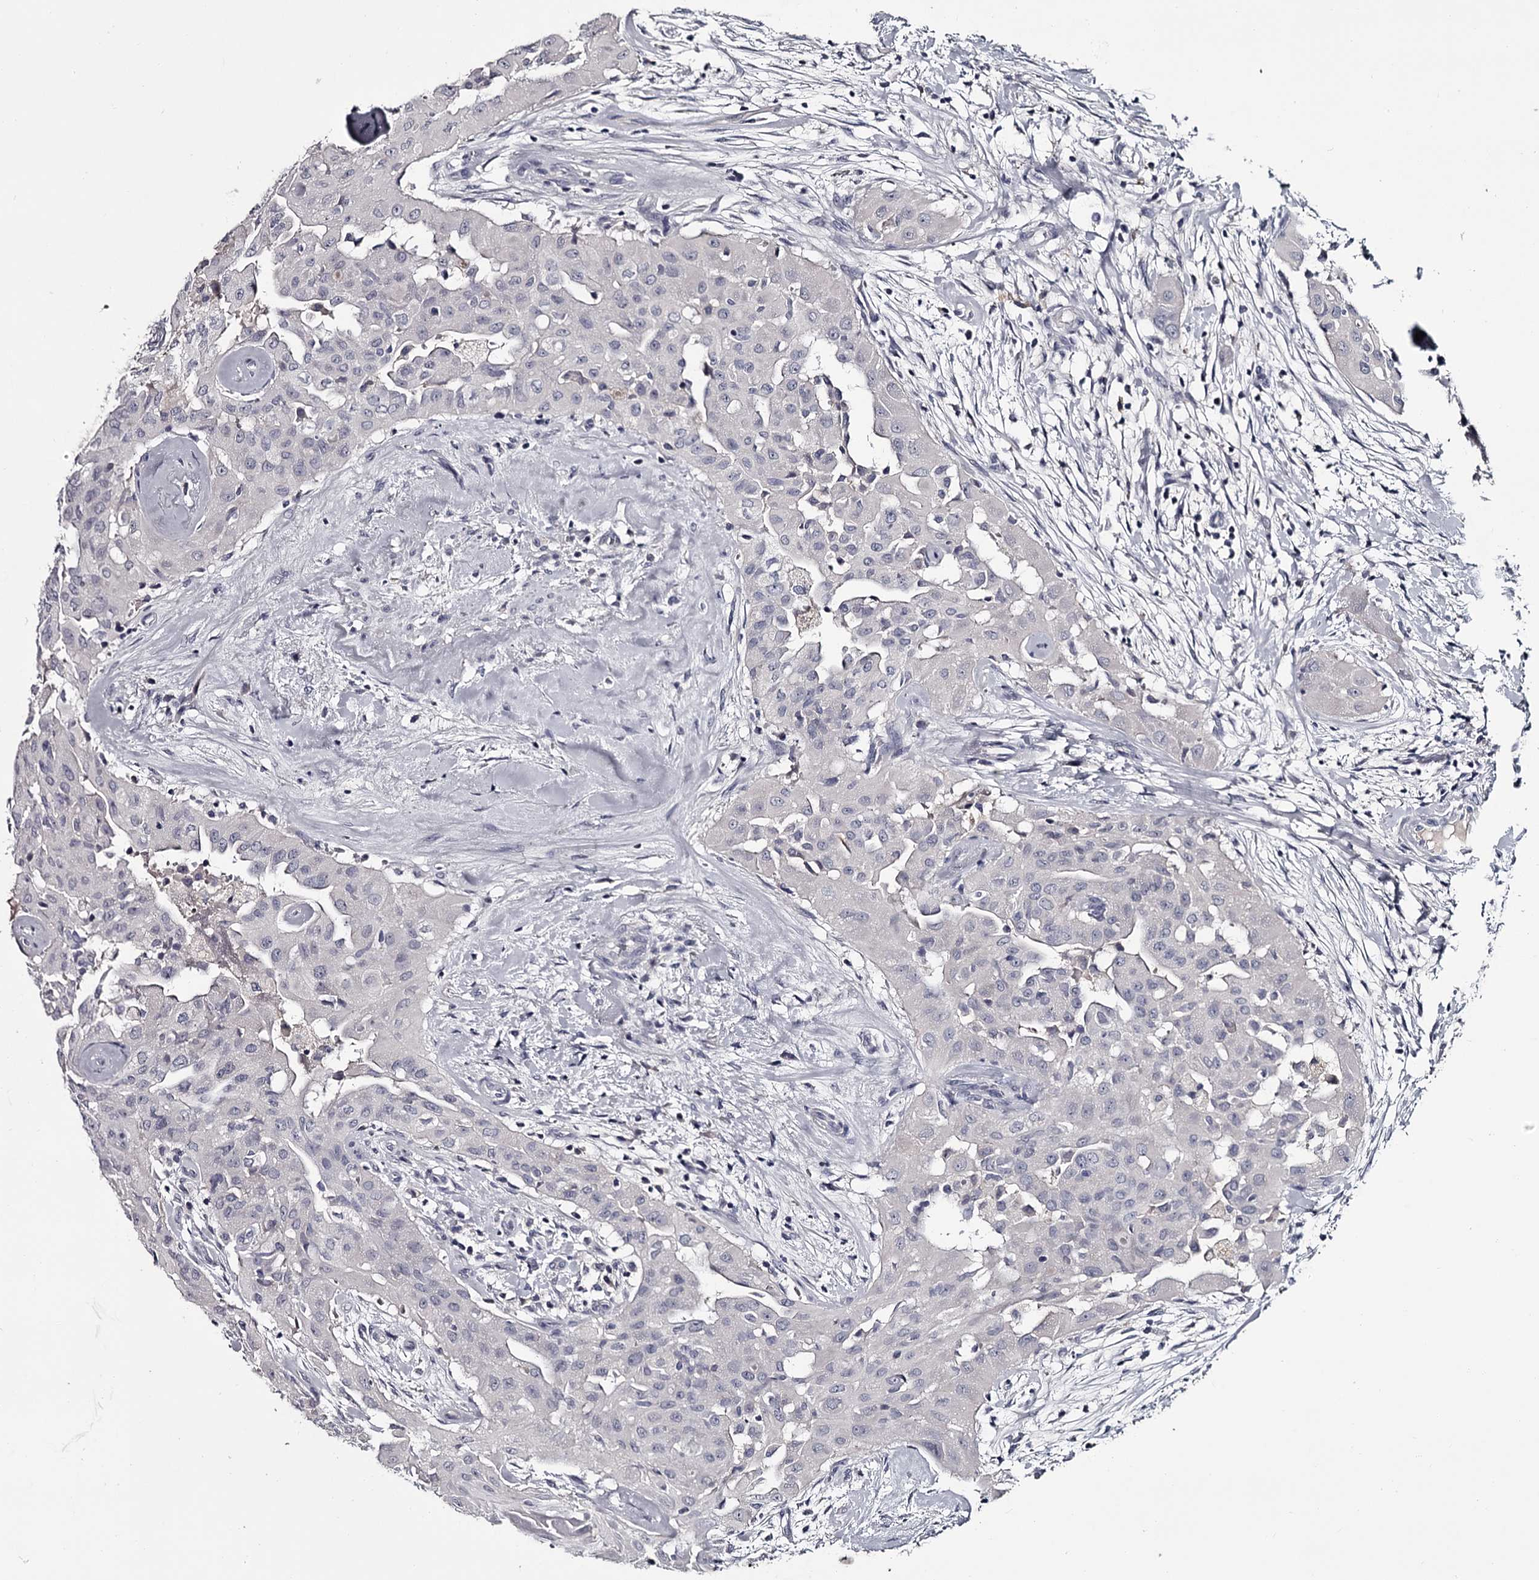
{"staining": {"intensity": "negative", "quantity": "none", "location": "none"}, "tissue": "thyroid cancer", "cell_type": "Tumor cells", "image_type": "cancer", "snomed": [{"axis": "morphology", "description": "Papillary adenocarcinoma, NOS"}, {"axis": "topography", "description": "Thyroid gland"}], "caption": "This is an IHC micrograph of human thyroid cancer. There is no expression in tumor cells.", "gene": "DAO", "patient": {"sex": "female", "age": 59}}